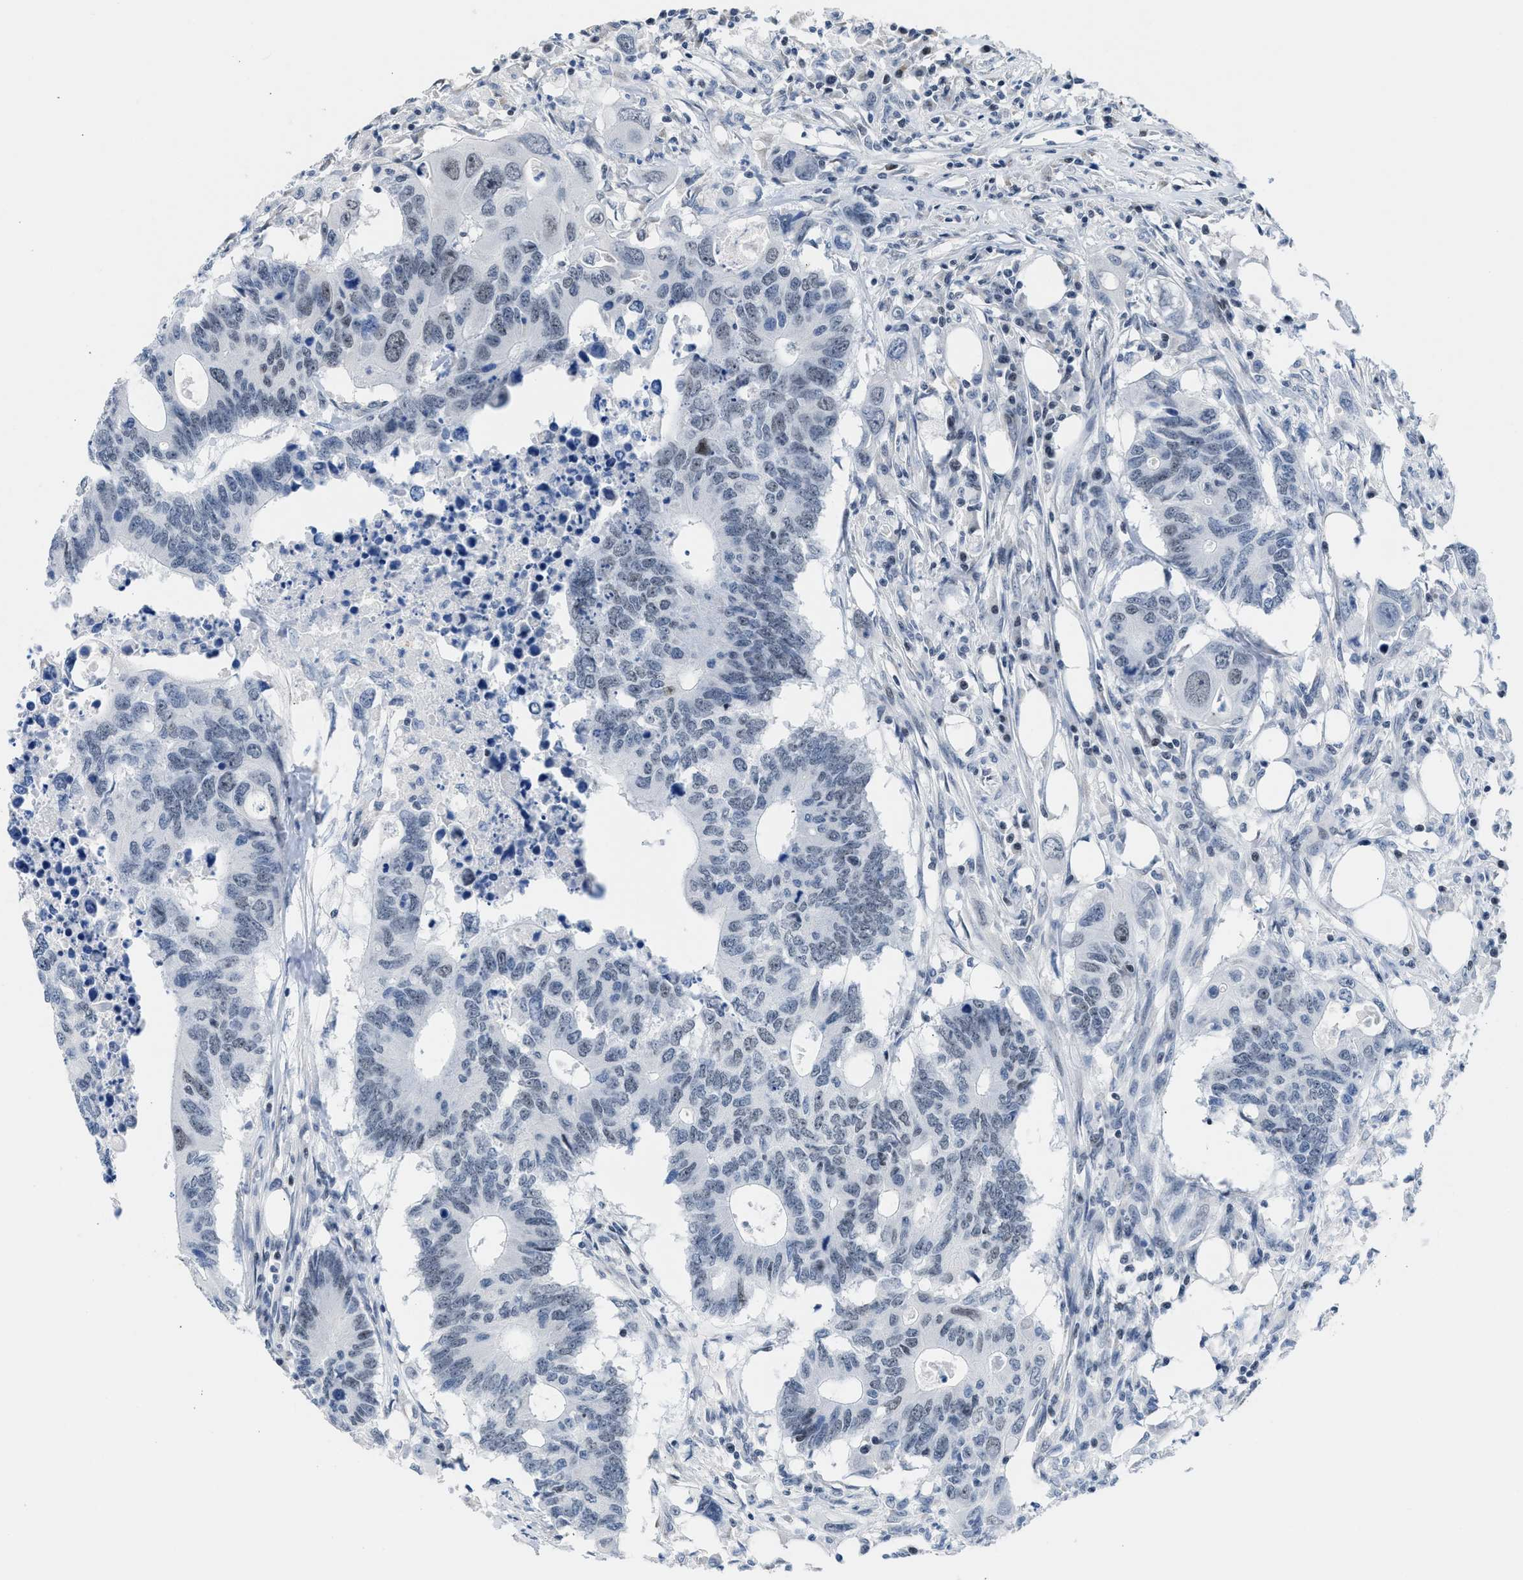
{"staining": {"intensity": "negative", "quantity": "none", "location": "none"}, "tissue": "colorectal cancer", "cell_type": "Tumor cells", "image_type": "cancer", "snomed": [{"axis": "morphology", "description": "Adenocarcinoma, NOS"}, {"axis": "topography", "description": "Colon"}], "caption": "The IHC histopathology image has no significant positivity in tumor cells of colorectal adenocarcinoma tissue.", "gene": "TERF2IP", "patient": {"sex": "male", "age": 71}}